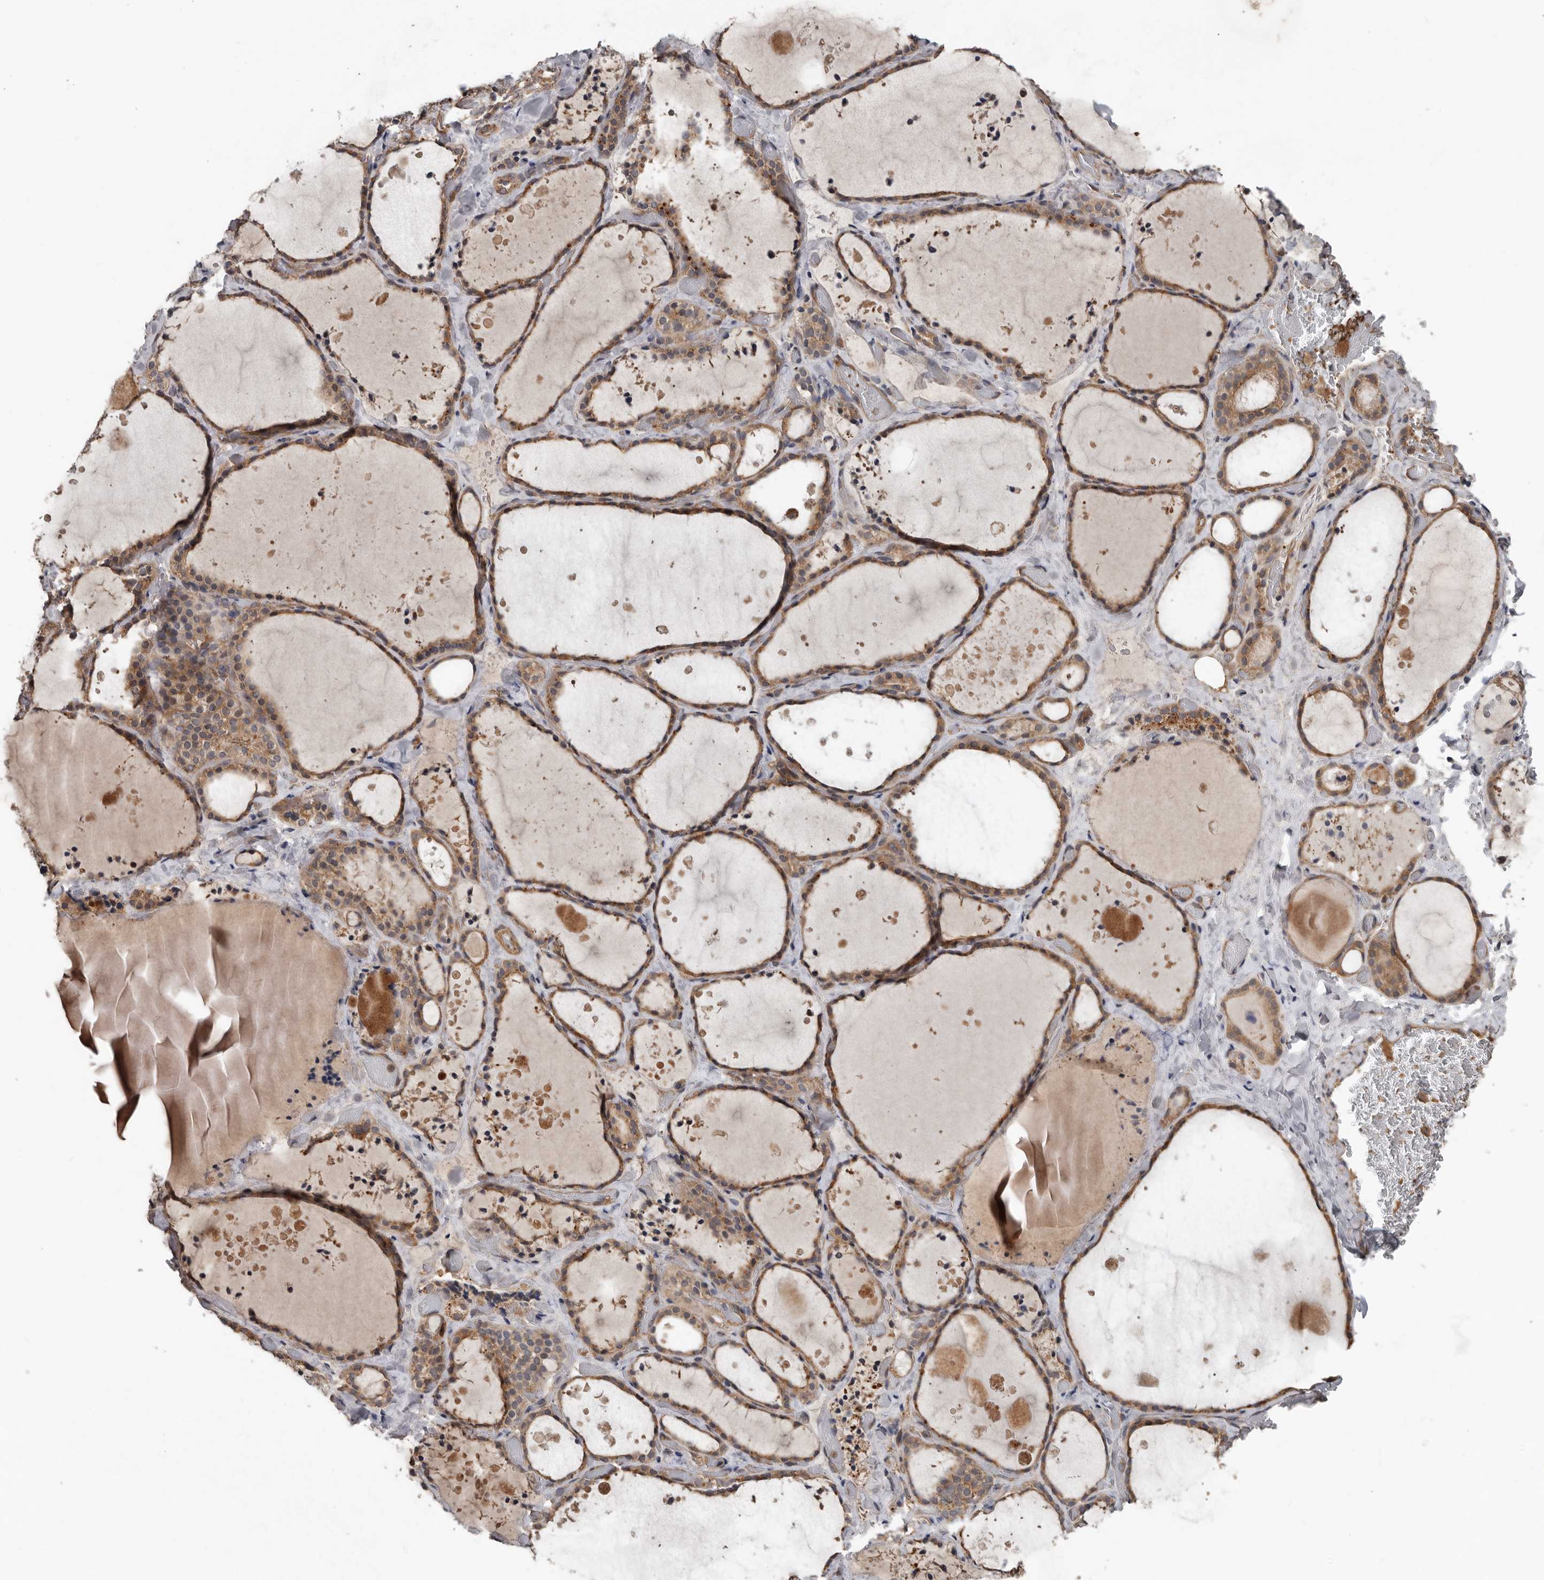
{"staining": {"intensity": "moderate", "quantity": ">75%", "location": "cytoplasmic/membranous"}, "tissue": "thyroid gland", "cell_type": "Glandular cells", "image_type": "normal", "snomed": [{"axis": "morphology", "description": "Normal tissue, NOS"}, {"axis": "topography", "description": "Thyroid gland"}], "caption": "The immunohistochemical stain shows moderate cytoplasmic/membranous positivity in glandular cells of benign thyroid gland. Using DAB (3,3'-diaminobenzidine) (brown) and hematoxylin (blue) stains, captured at high magnification using brightfield microscopy.", "gene": "DNAJB4", "patient": {"sex": "female", "age": 44}}